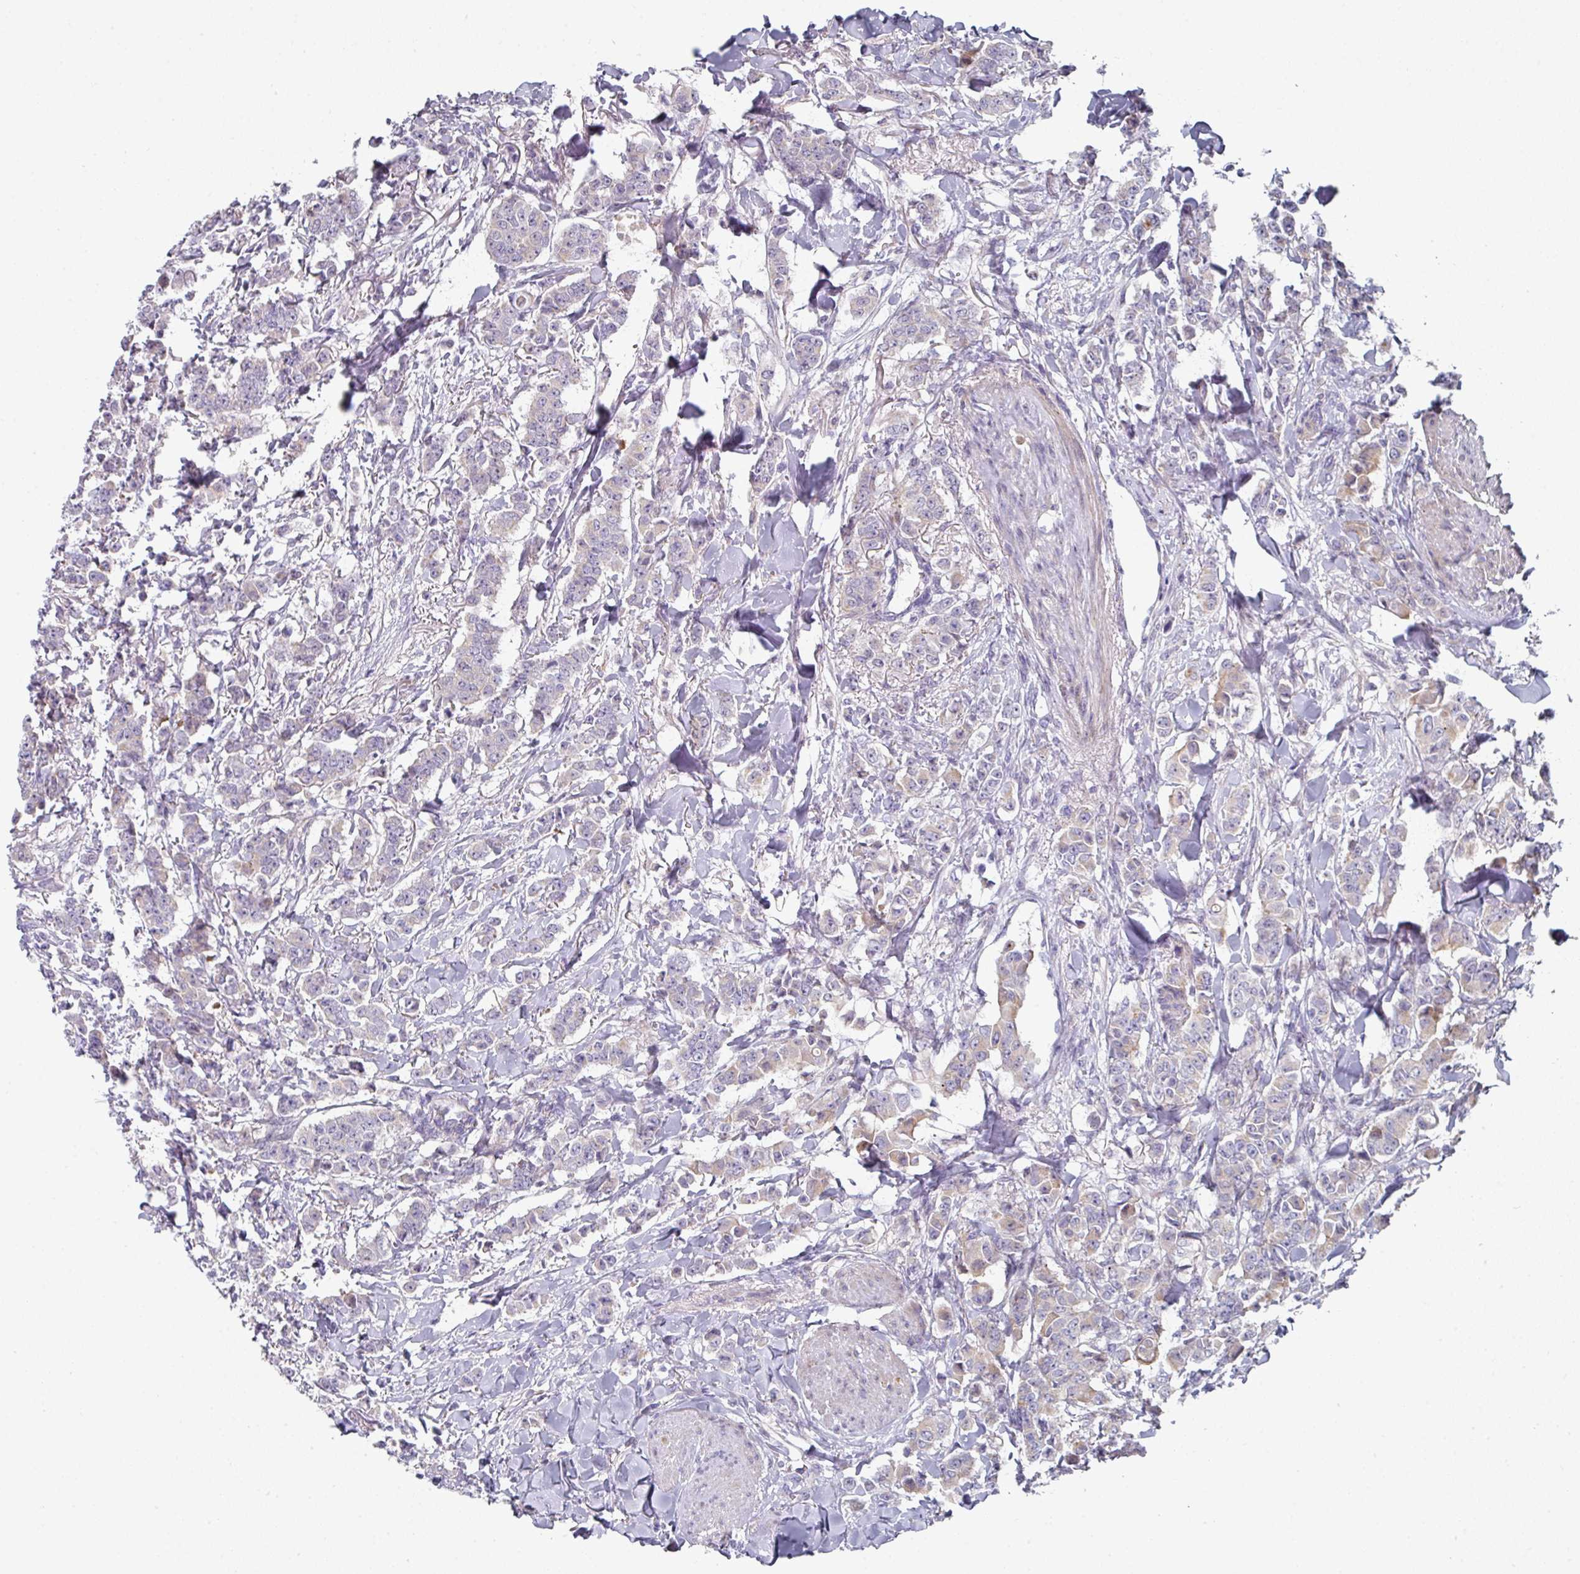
{"staining": {"intensity": "negative", "quantity": "none", "location": "none"}, "tissue": "breast cancer", "cell_type": "Tumor cells", "image_type": "cancer", "snomed": [{"axis": "morphology", "description": "Duct carcinoma"}, {"axis": "topography", "description": "Breast"}], "caption": "DAB (3,3'-diaminobenzidine) immunohistochemical staining of breast cancer reveals no significant positivity in tumor cells.", "gene": "WSB2", "patient": {"sex": "female", "age": 40}}